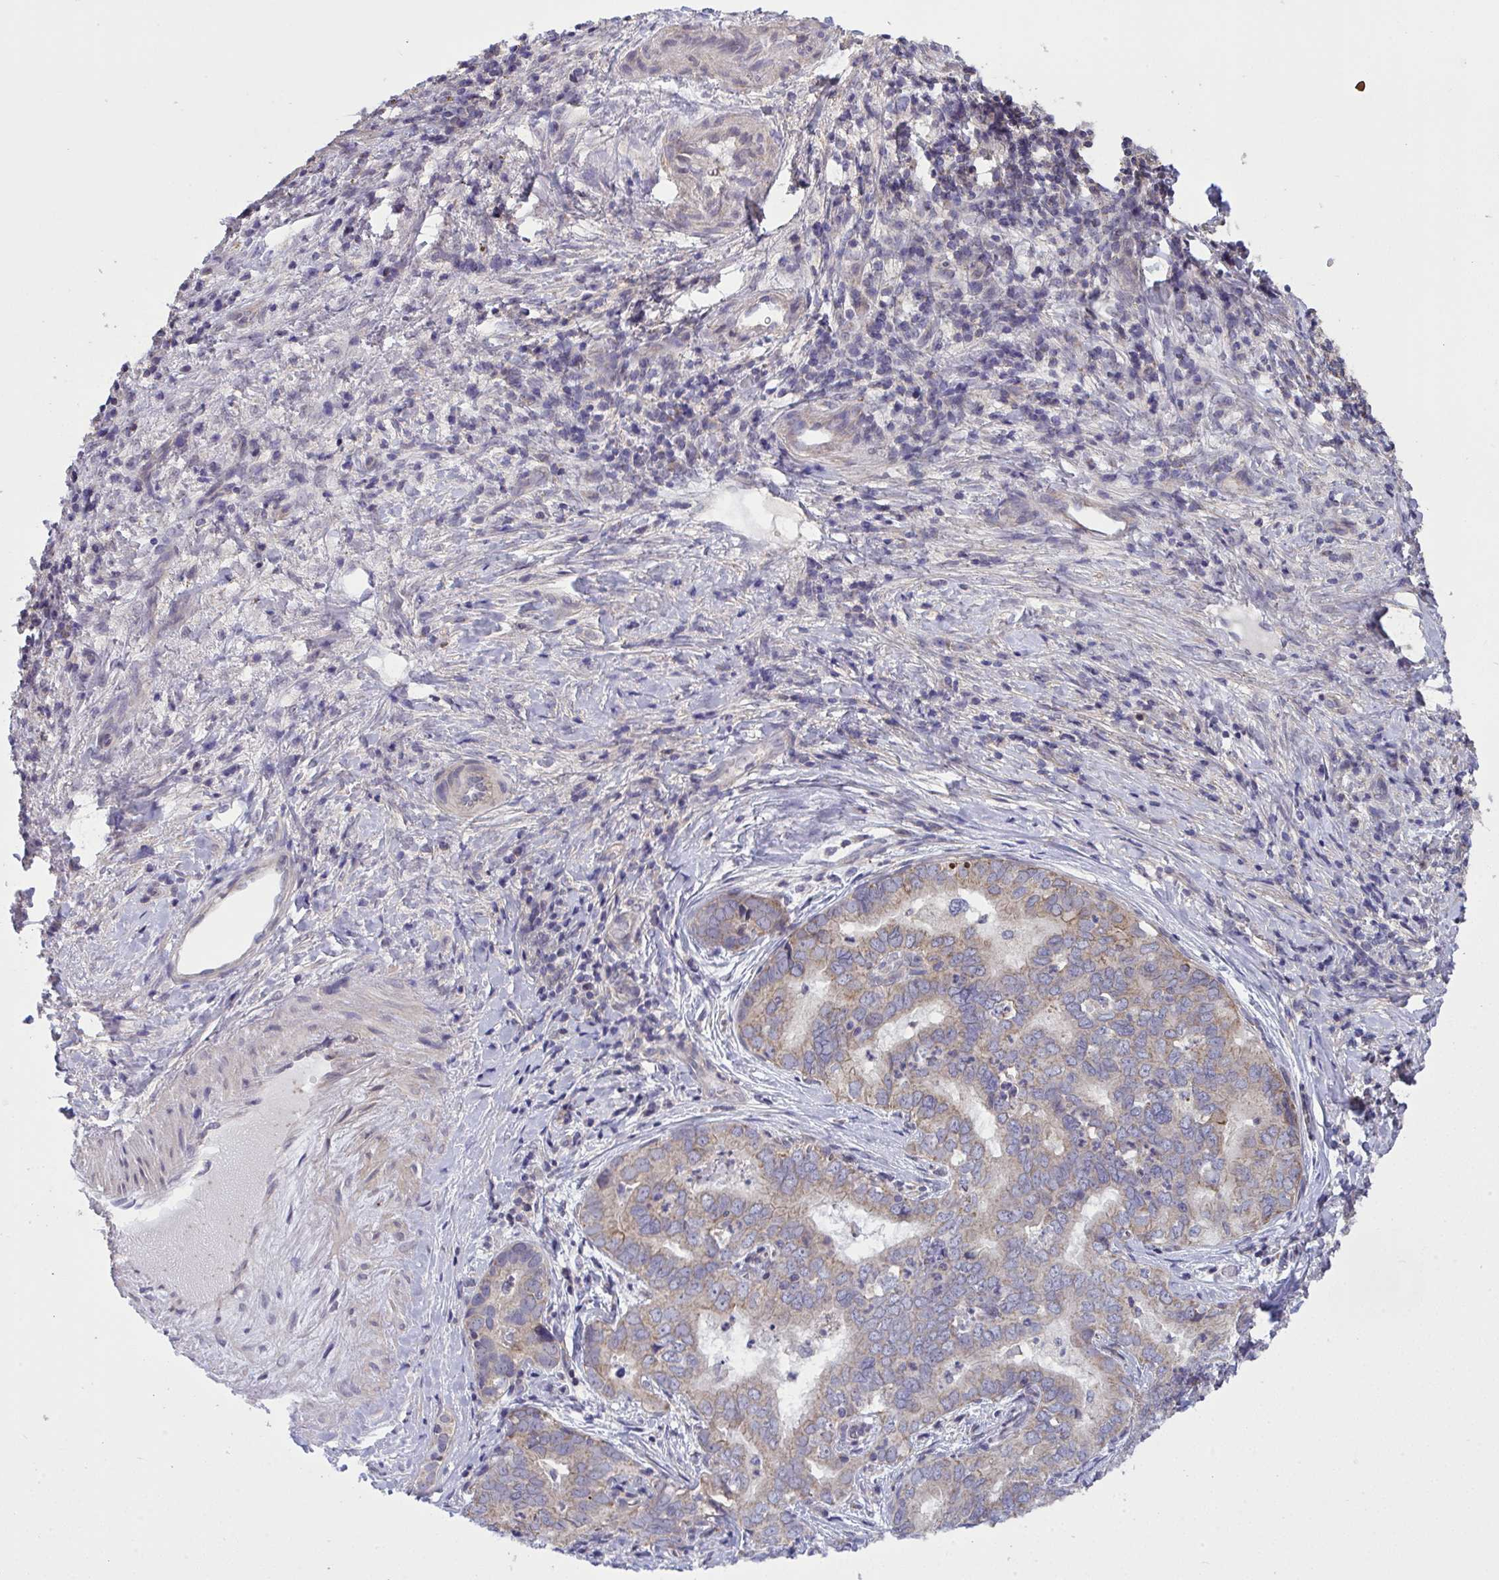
{"staining": {"intensity": "weak", "quantity": "<25%", "location": "cytoplasmic/membranous"}, "tissue": "liver cancer", "cell_type": "Tumor cells", "image_type": "cancer", "snomed": [{"axis": "morphology", "description": "Cholangiocarcinoma"}, {"axis": "topography", "description": "Liver"}], "caption": "Human liver cholangiocarcinoma stained for a protein using immunohistochemistry (IHC) reveals no expression in tumor cells.", "gene": "PPM1H", "patient": {"sex": "female", "age": 64}}